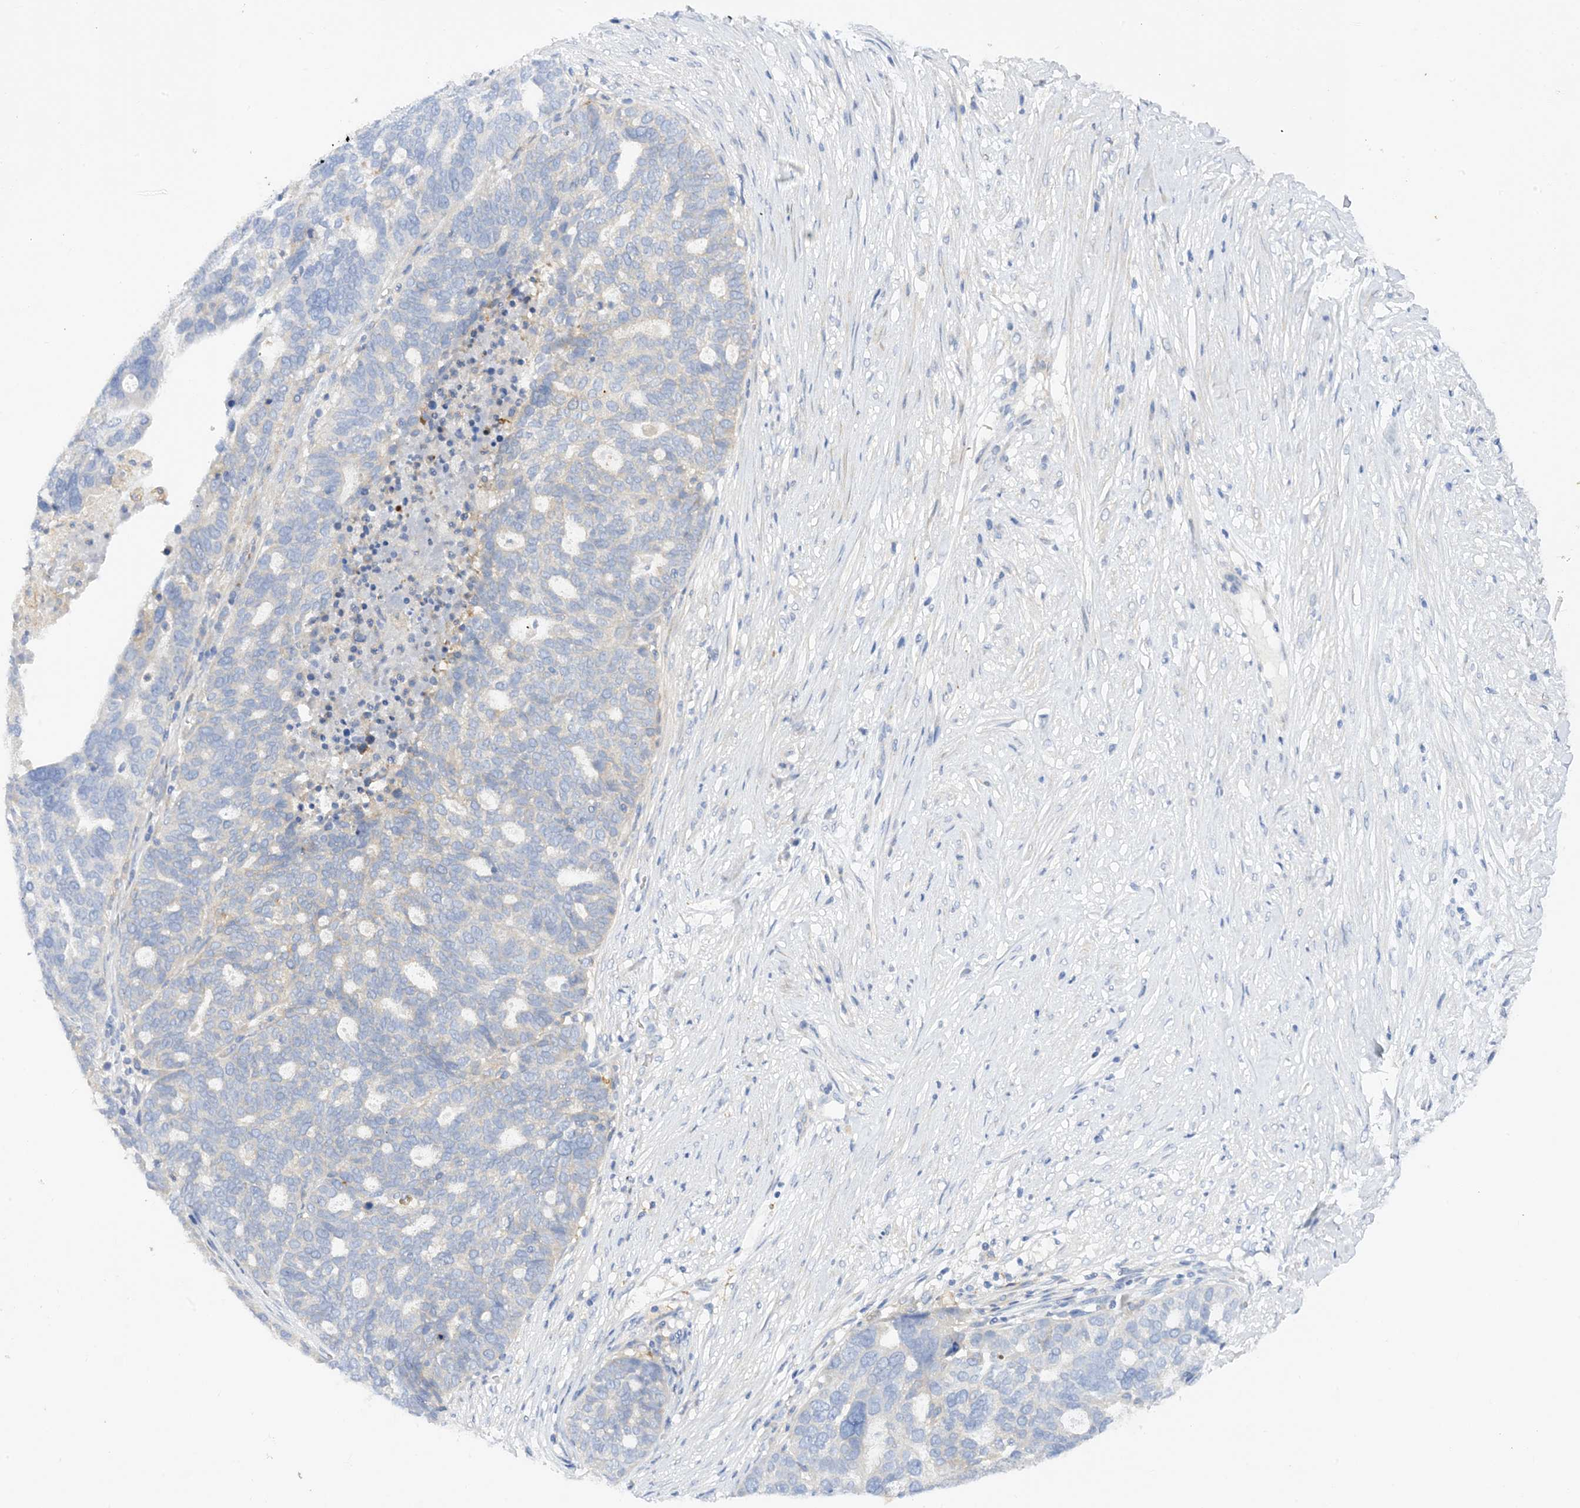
{"staining": {"intensity": "negative", "quantity": "none", "location": "none"}, "tissue": "ovarian cancer", "cell_type": "Tumor cells", "image_type": "cancer", "snomed": [{"axis": "morphology", "description": "Cystadenocarcinoma, serous, NOS"}, {"axis": "topography", "description": "Ovary"}], "caption": "Immunohistochemistry micrograph of ovarian cancer stained for a protein (brown), which reveals no expression in tumor cells.", "gene": "ARV1", "patient": {"sex": "female", "age": 59}}